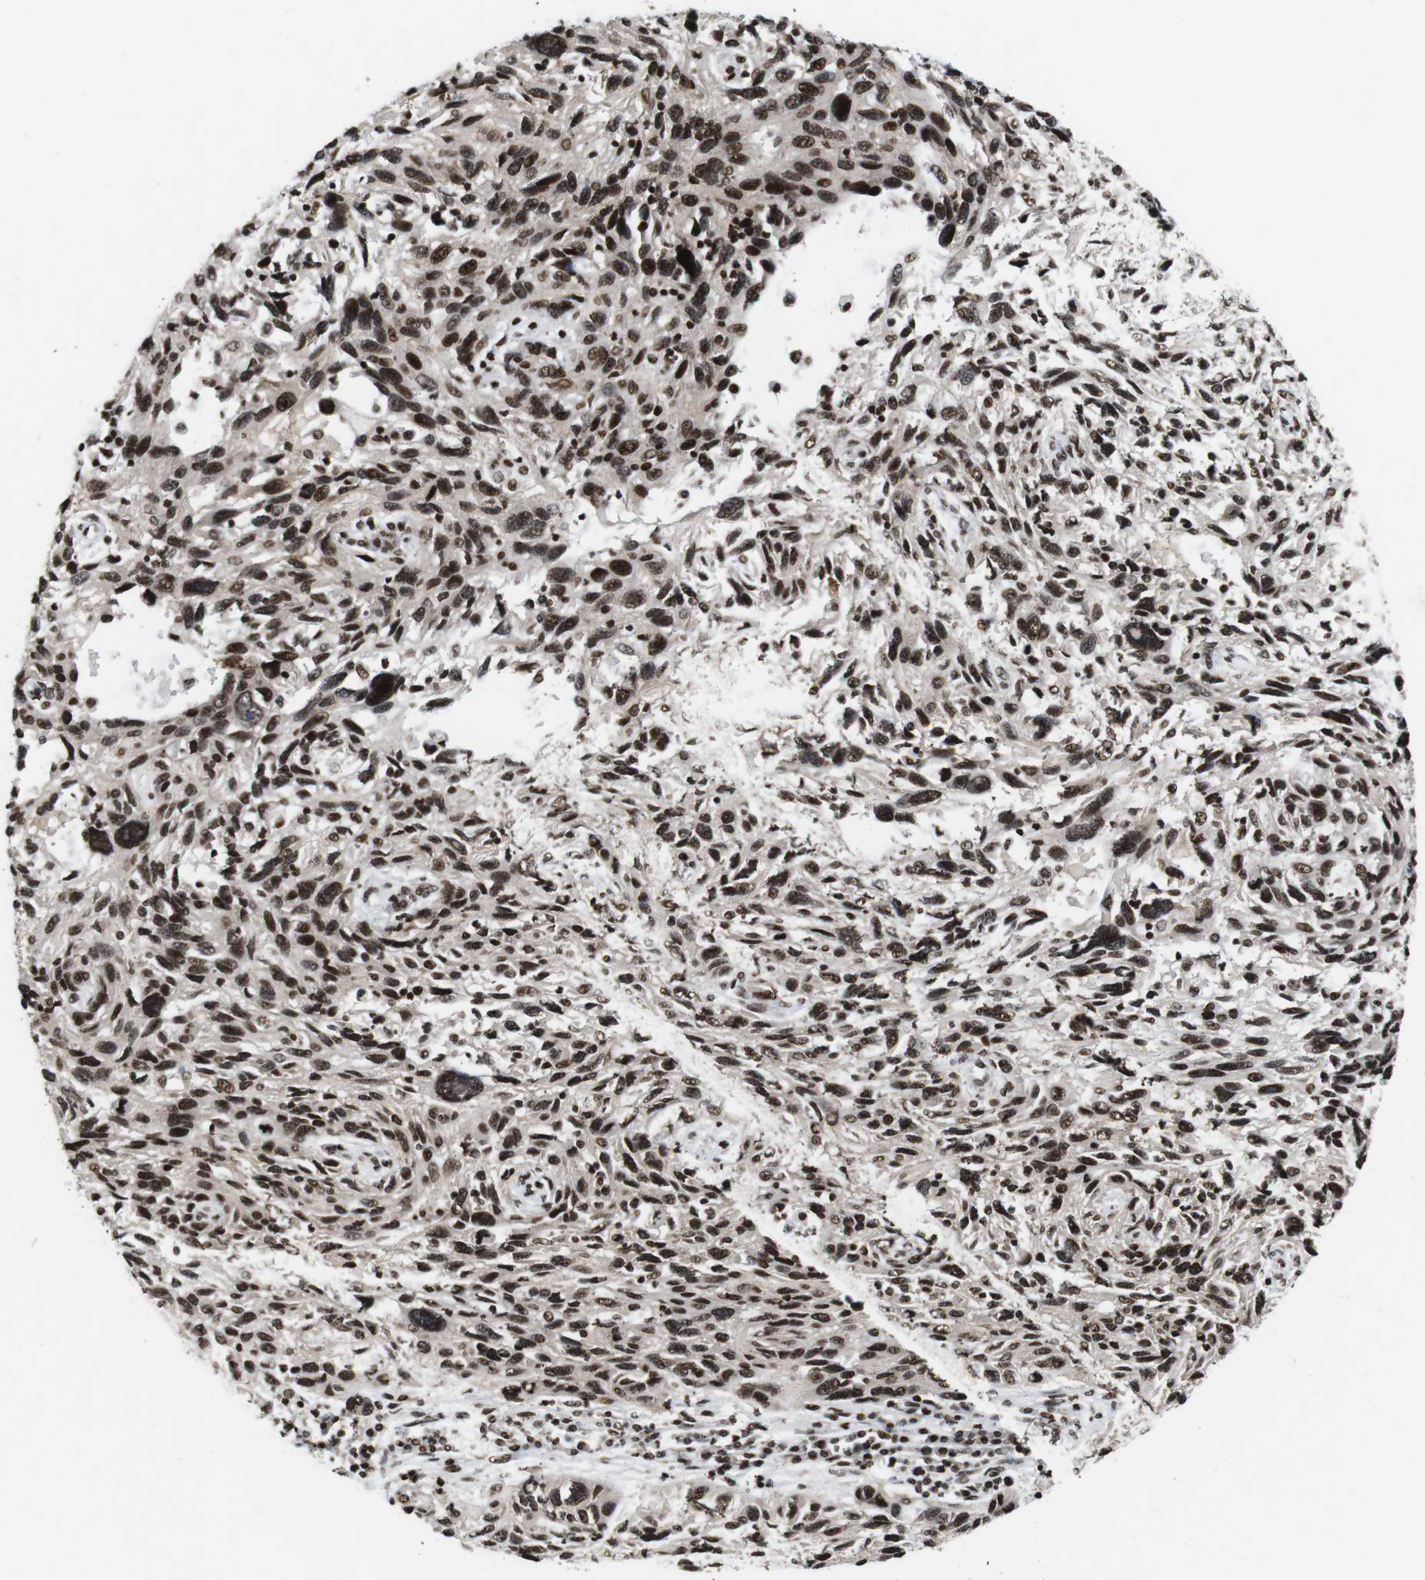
{"staining": {"intensity": "strong", "quantity": ">75%", "location": "nuclear"}, "tissue": "melanoma", "cell_type": "Tumor cells", "image_type": "cancer", "snomed": [{"axis": "morphology", "description": "Malignant melanoma, NOS"}, {"axis": "topography", "description": "Skin"}], "caption": "An image showing strong nuclear expression in about >75% of tumor cells in melanoma, as visualized by brown immunohistochemical staining.", "gene": "MAGEH1", "patient": {"sex": "male", "age": 53}}